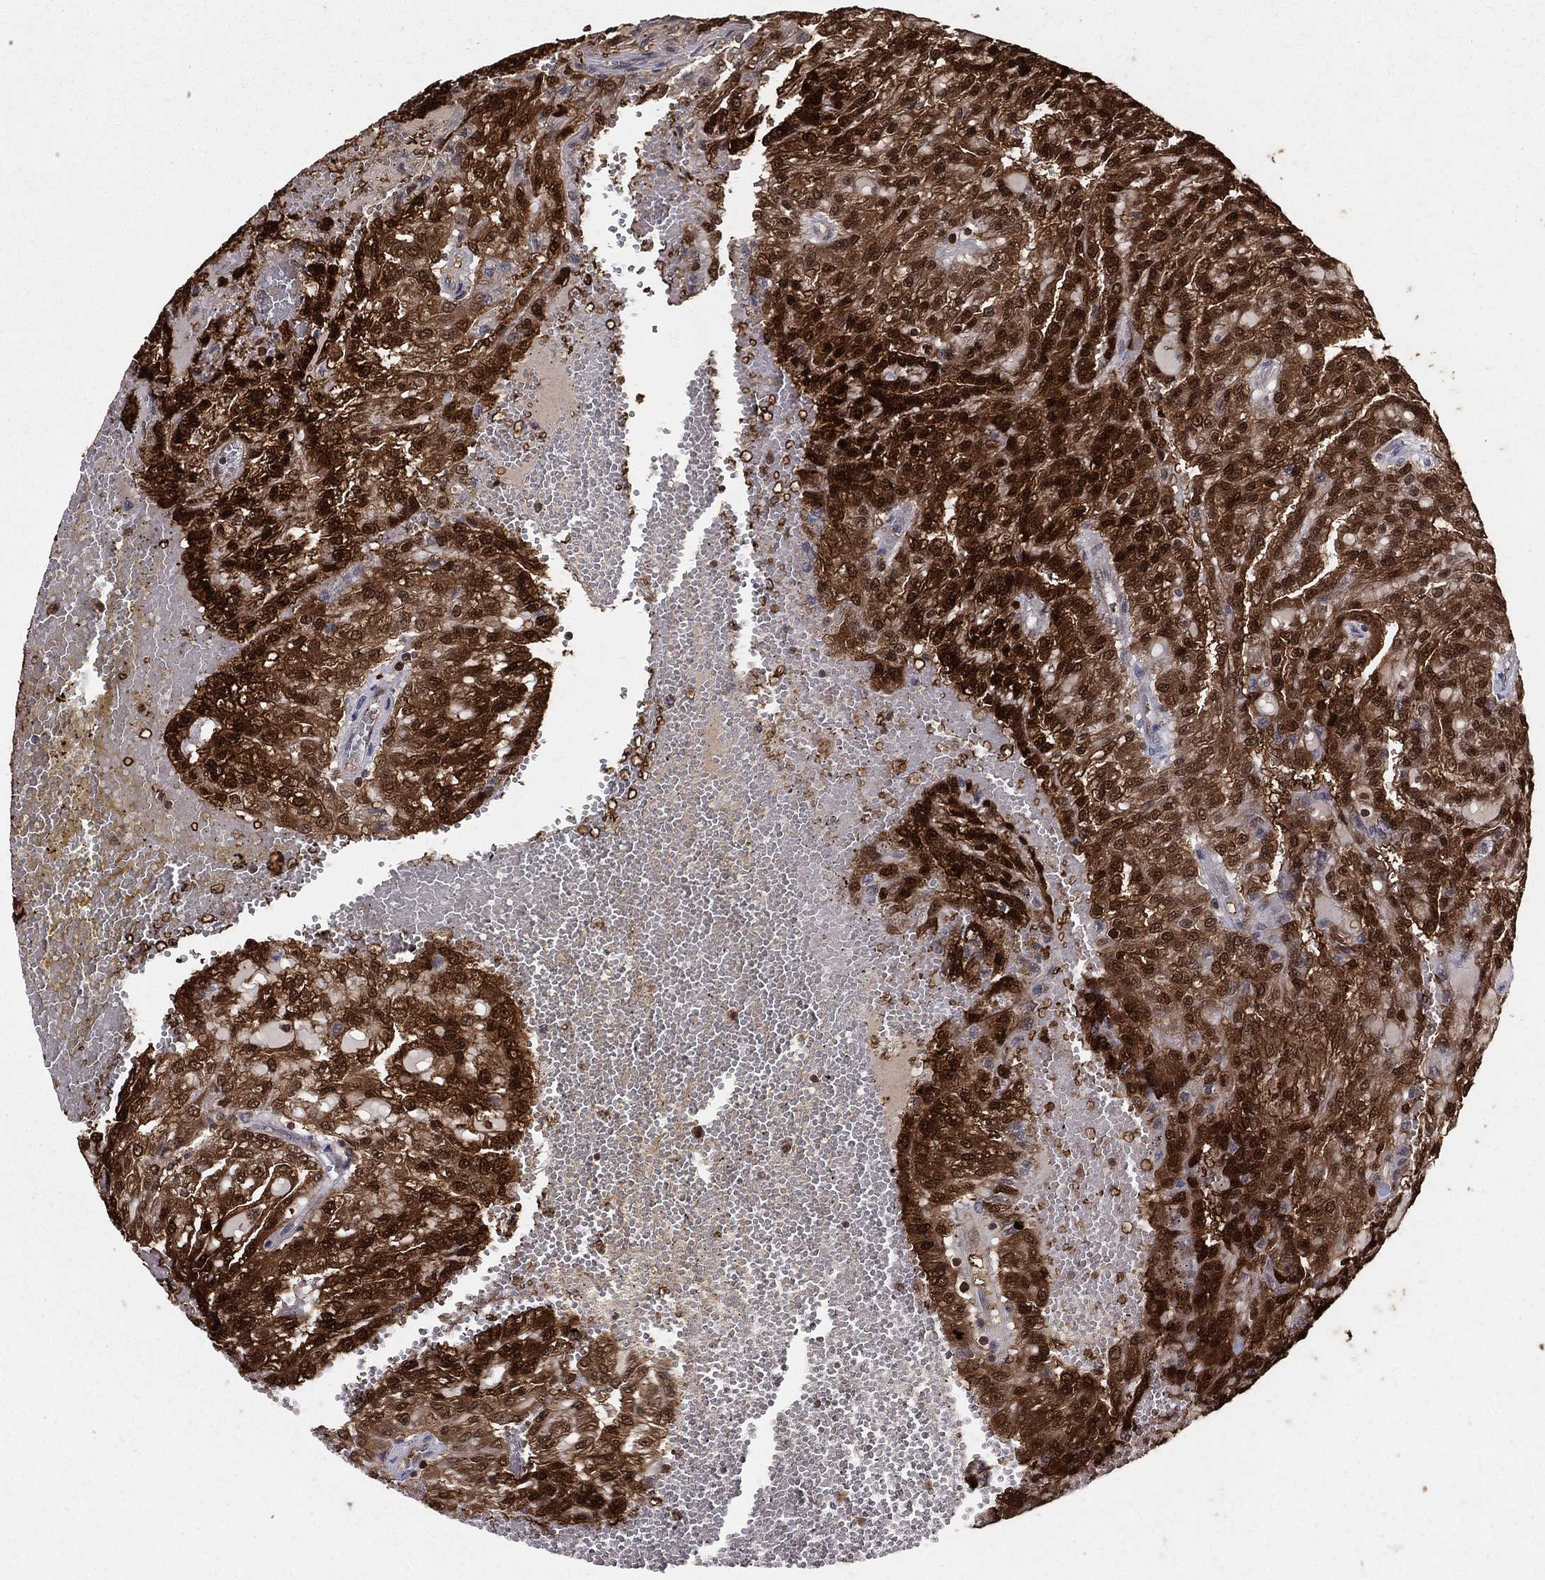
{"staining": {"intensity": "strong", "quantity": "25%-75%", "location": "cytoplasmic/membranous,nuclear"}, "tissue": "renal cancer", "cell_type": "Tumor cells", "image_type": "cancer", "snomed": [{"axis": "morphology", "description": "Adenocarcinoma, NOS"}, {"axis": "topography", "description": "Kidney"}], "caption": "Immunohistochemical staining of human adenocarcinoma (renal) reveals high levels of strong cytoplasmic/membranous and nuclear expression in approximately 25%-75% of tumor cells.", "gene": "ENO1", "patient": {"sex": "male", "age": 63}}